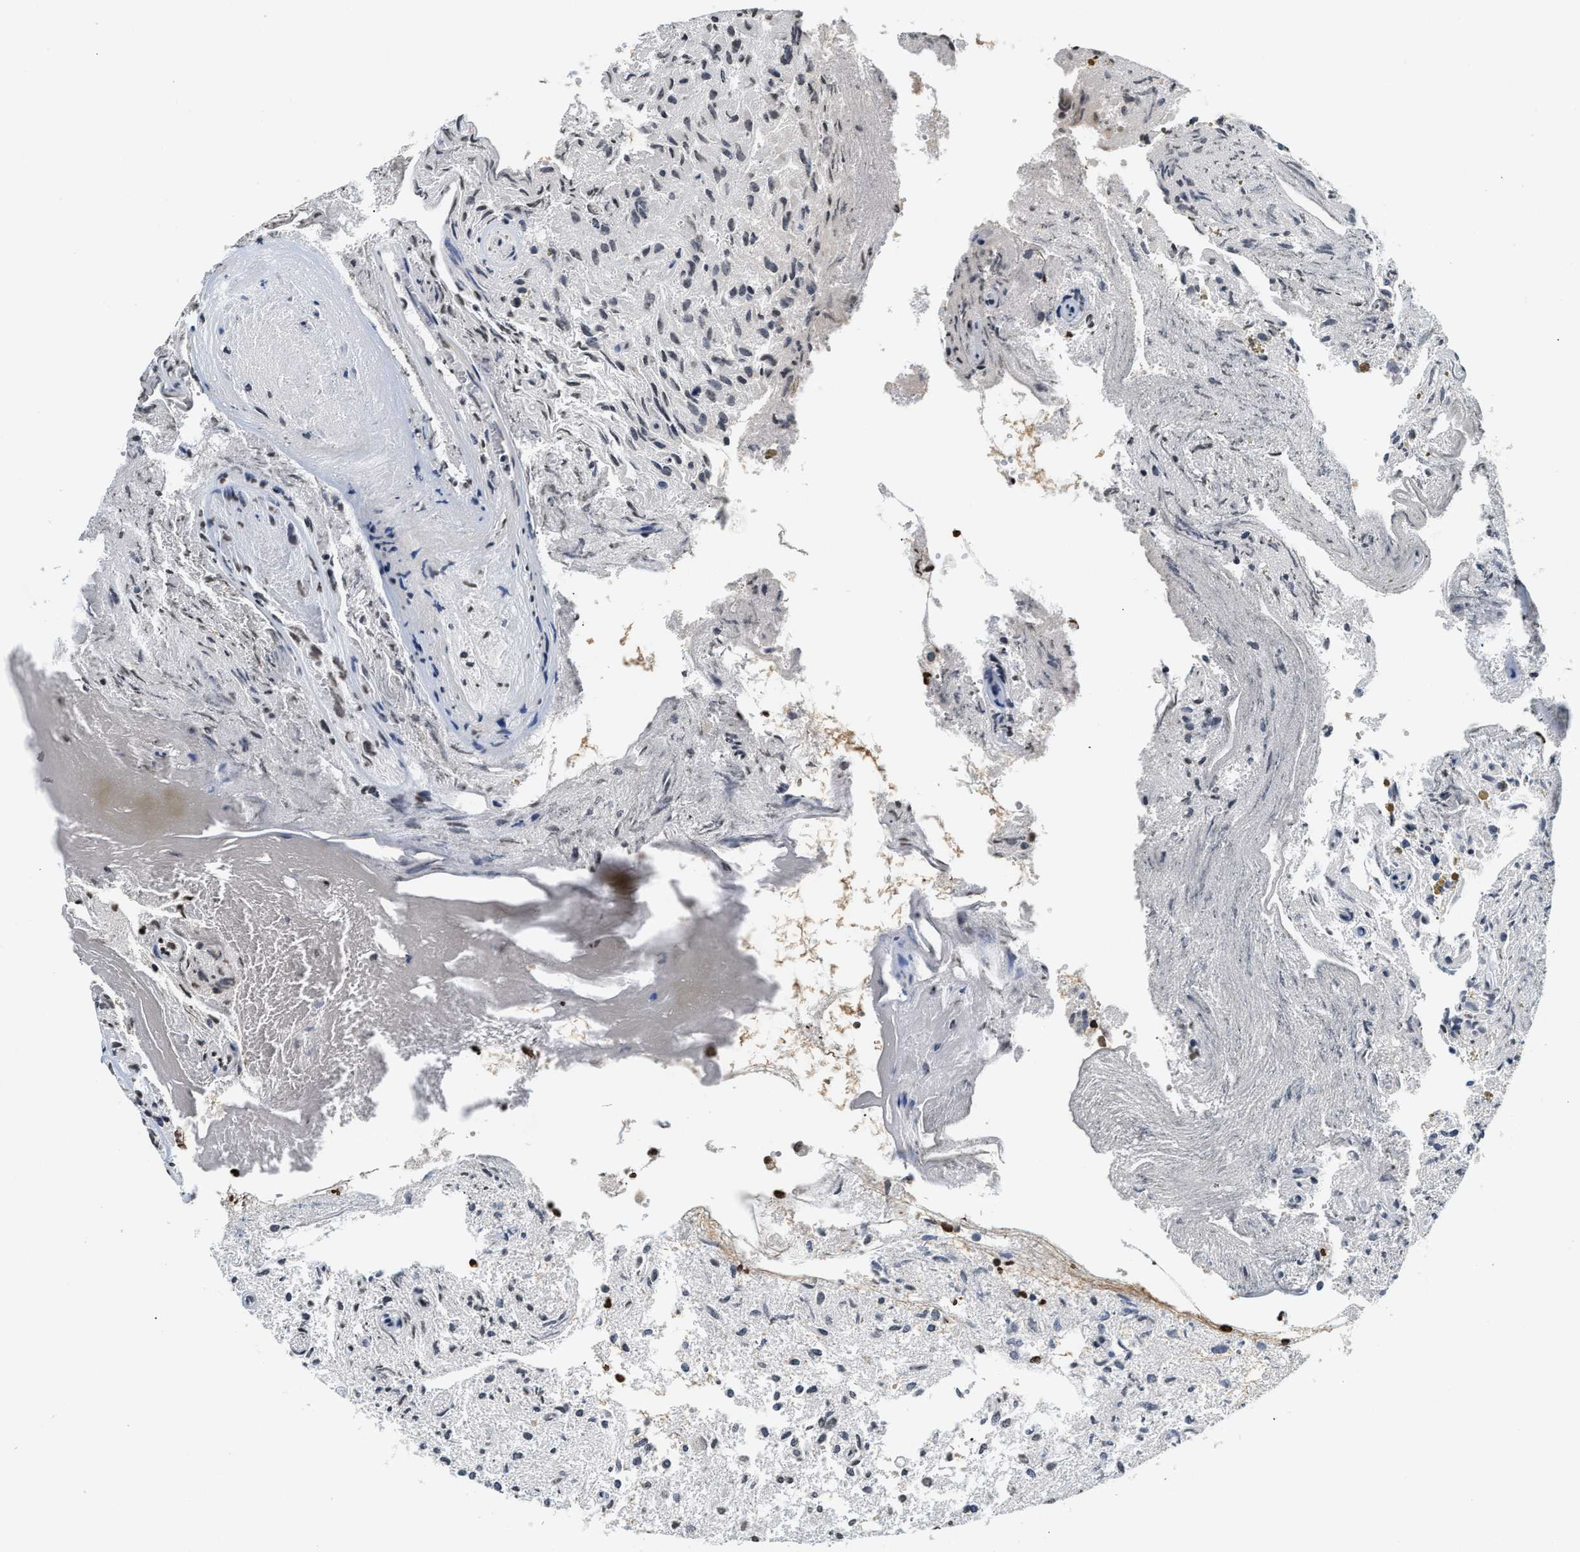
{"staining": {"intensity": "negative", "quantity": "none", "location": "none"}, "tissue": "glioma", "cell_type": "Tumor cells", "image_type": "cancer", "snomed": [{"axis": "morphology", "description": "Glioma, malignant, High grade"}, {"axis": "topography", "description": "Brain"}], "caption": "The image reveals no significant expression in tumor cells of glioma.", "gene": "DNASE1L3", "patient": {"sex": "female", "age": 59}}